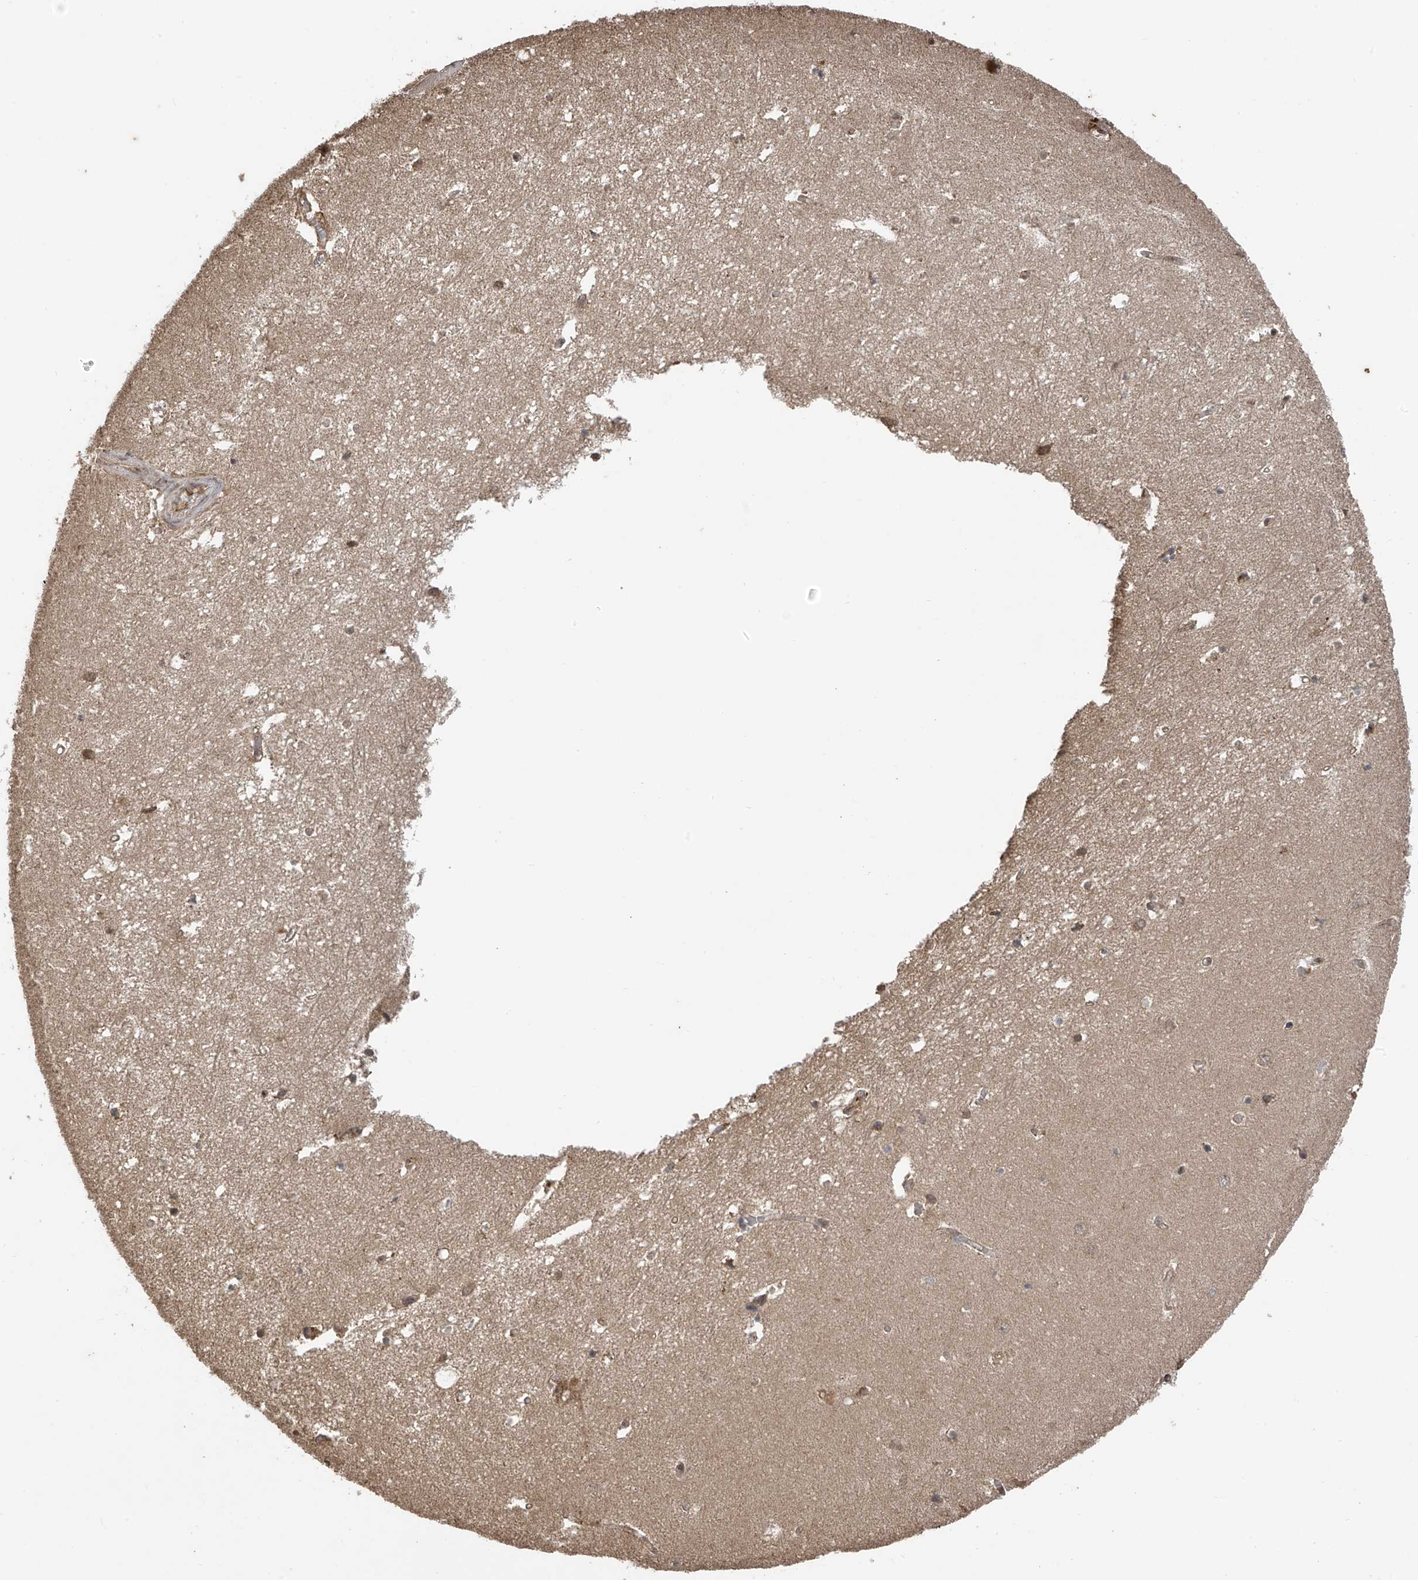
{"staining": {"intensity": "moderate", "quantity": "<25%", "location": "nuclear"}, "tissue": "hippocampus", "cell_type": "Glial cells", "image_type": "normal", "snomed": [{"axis": "morphology", "description": "Normal tissue, NOS"}, {"axis": "topography", "description": "Hippocampus"}], "caption": "This image demonstrates benign hippocampus stained with immunohistochemistry (IHC) to label a protein in brown. The nuclear of glial cells show moderate positivity for the protein. Nuclei are counter-stained blue.", "gene": "PNPT1", "patient": {"sex": "female", "age": 64}}